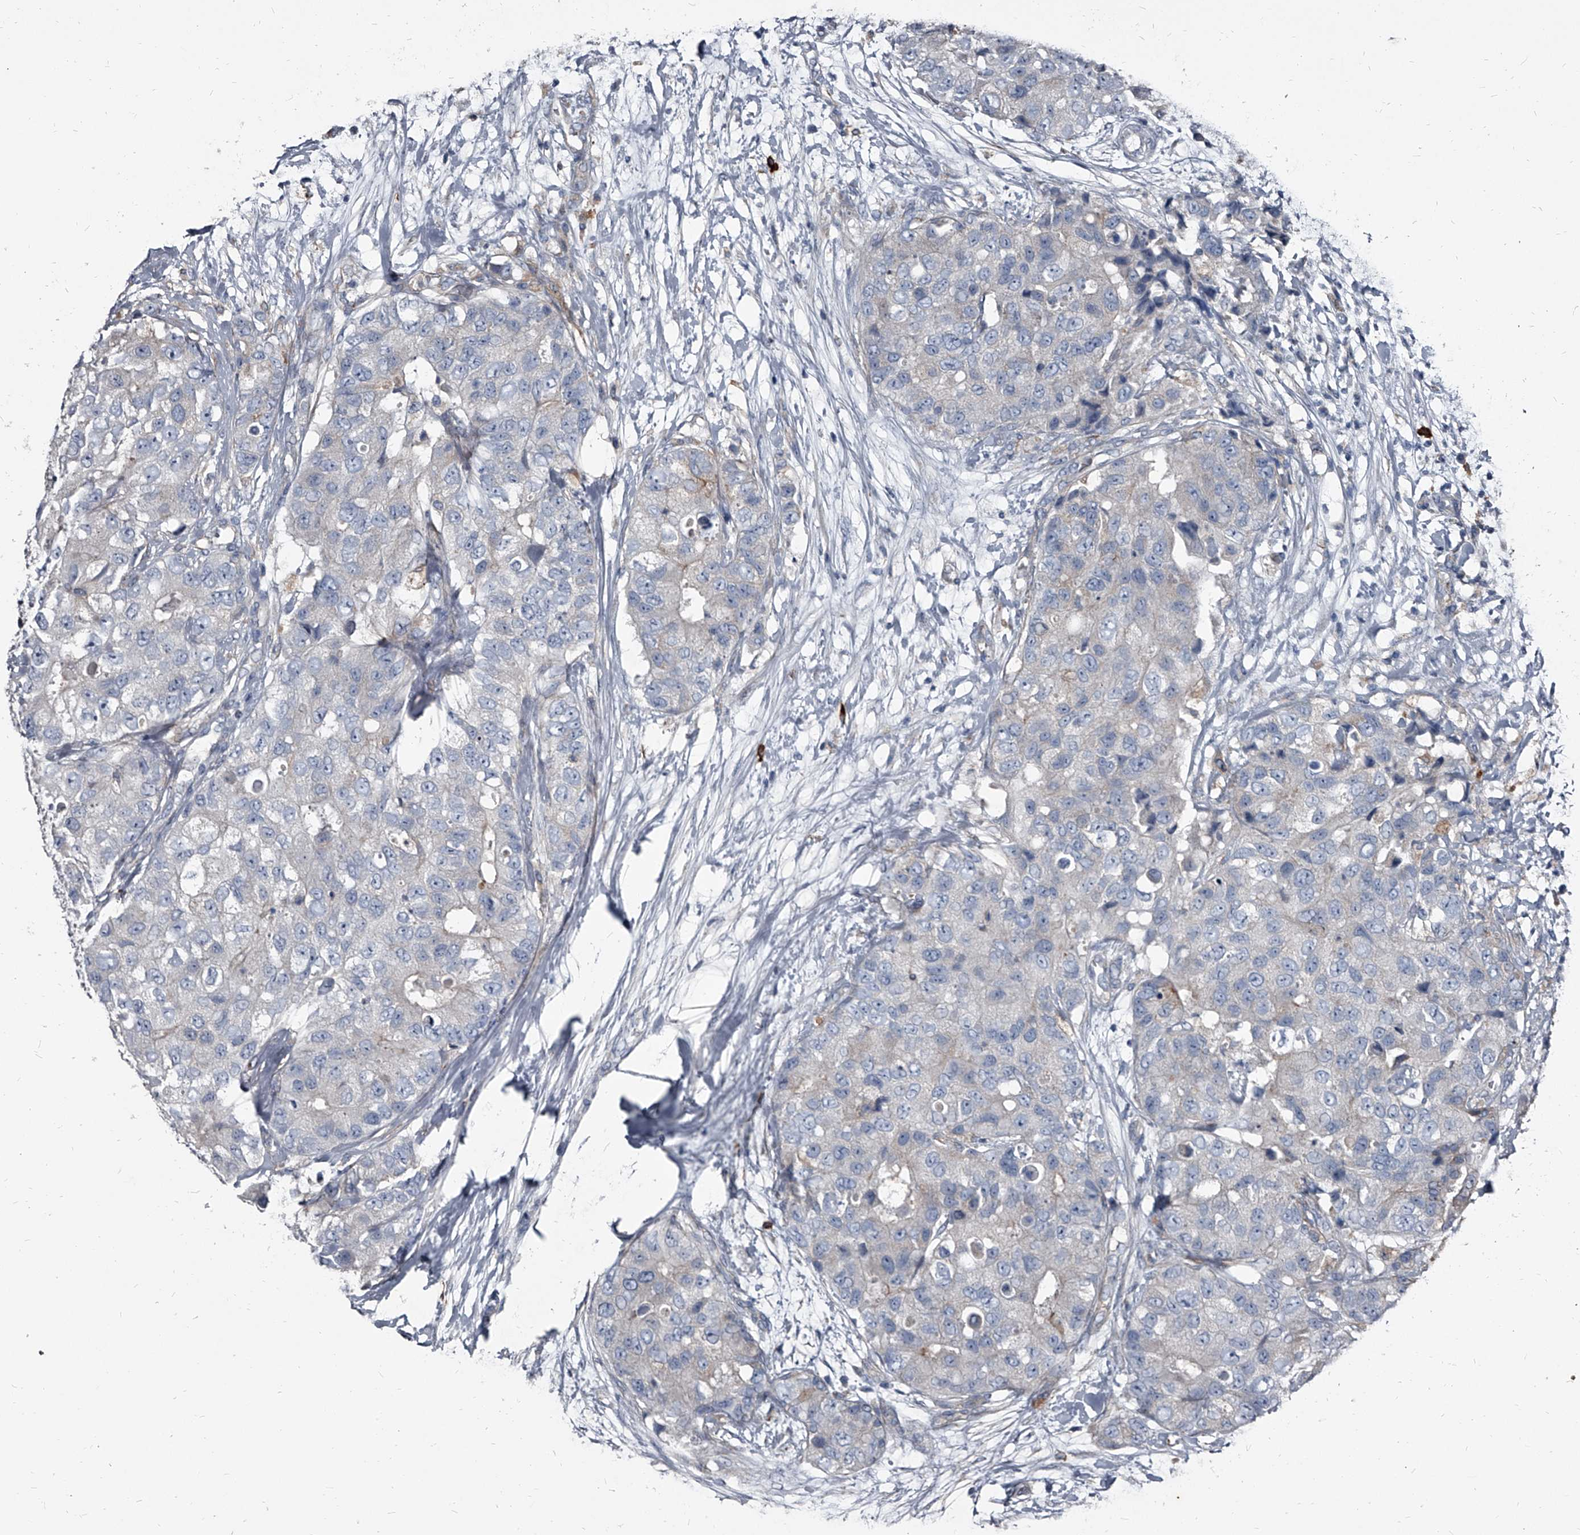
{"staining": {"intensity": "negative", "quantity": "none", "location": "none"}, "tissue": "breast cancer", "cell_type": "Tumor cells", "image_type": "cancer", "snomed": [{"axis": "morphology", "description": "Duct carcinoma"}, {"axis": "topography", "description": "Breast"}], "caption": "The immunohistochemistry (IHC) micrograph has no significant positivity in tumor cells of breast cancer tissue.", "gene": "PGLYRP3", "patient": {"sex": "female", "age": 62}}